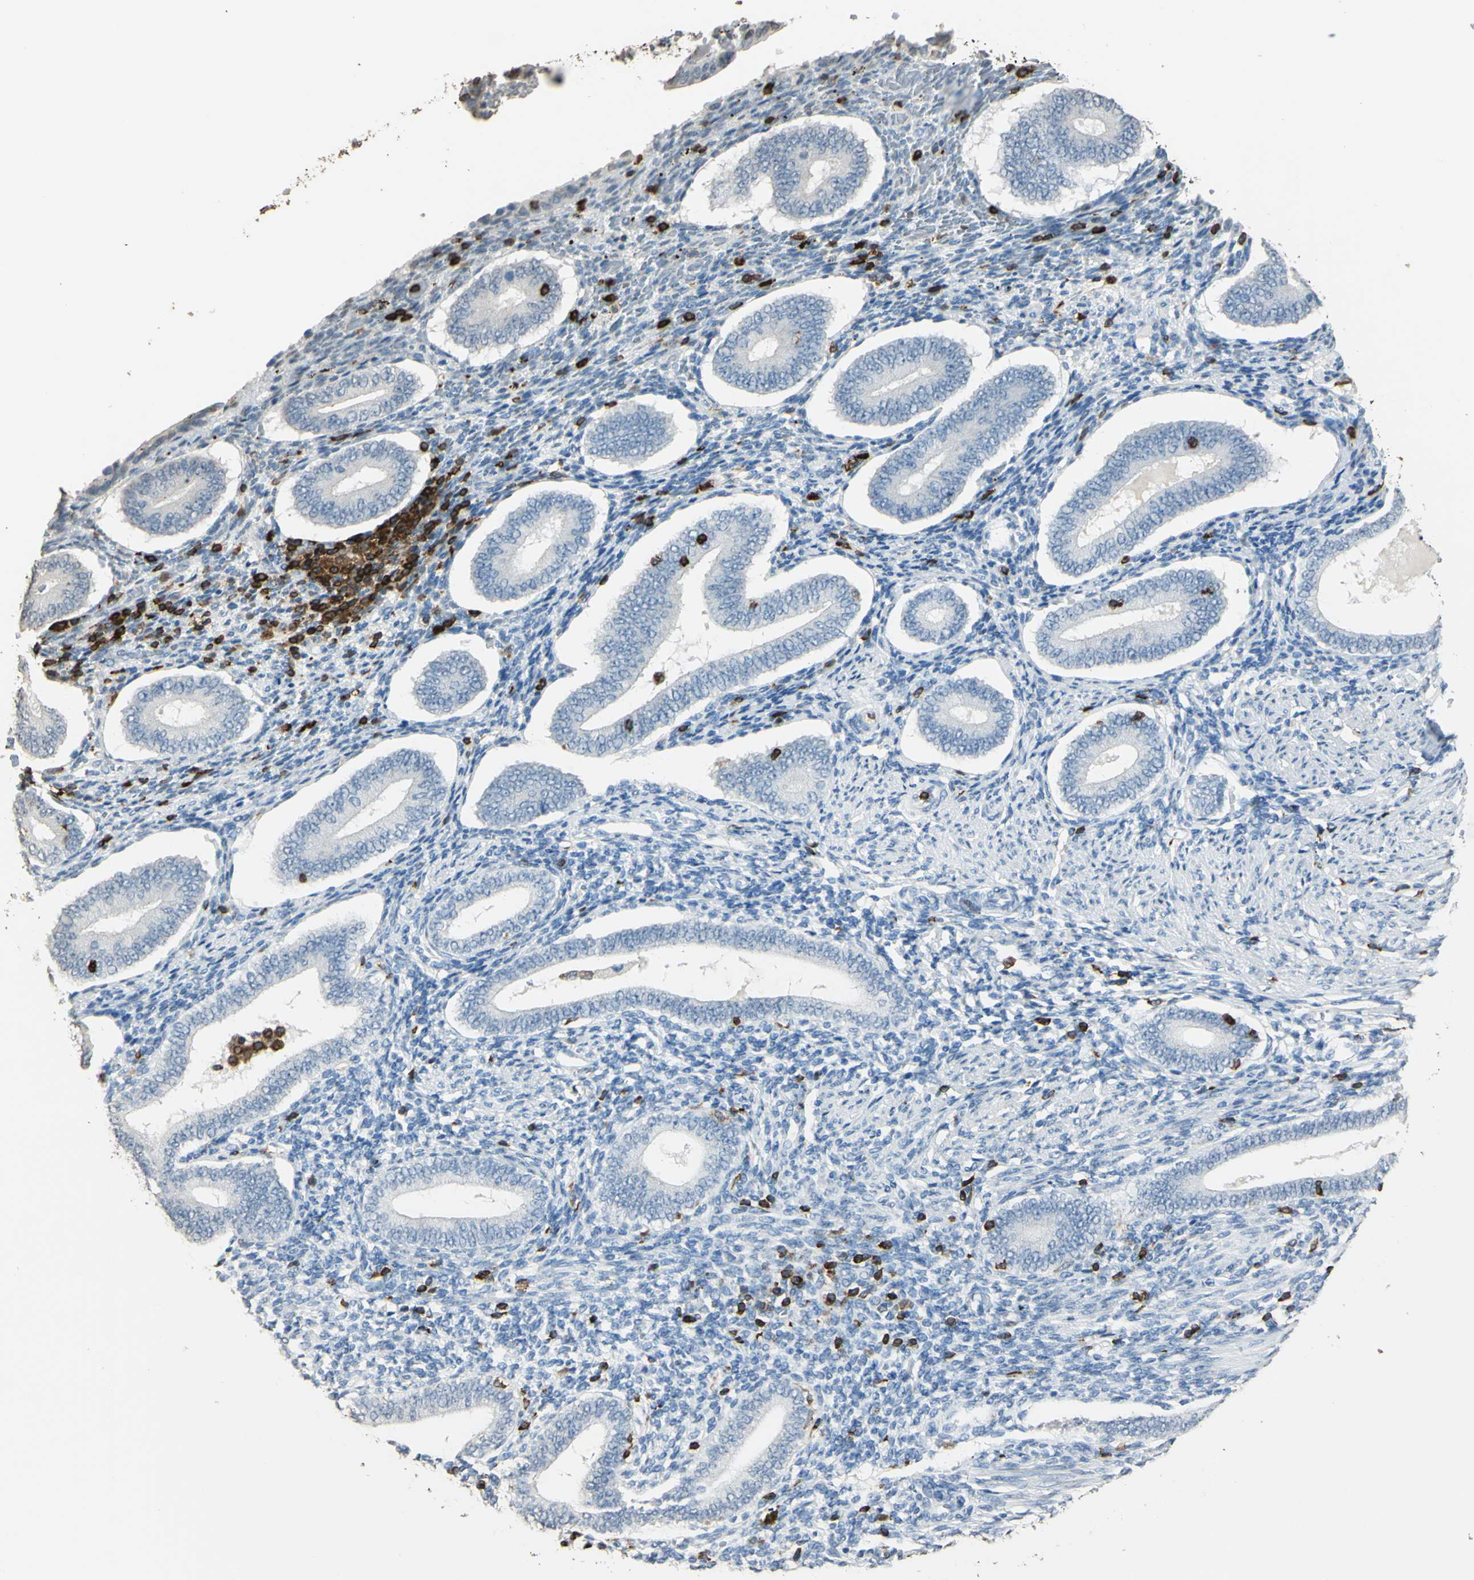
{"staining": {"intensity": "negative", "quantity": "none", "location": "none"}, "tissue": "endometrium", "cell_type": "Cells in endometrial stroma", "image_type": "normal", "snomed": [{"axis": "morphology", "description": "Normal tissue, NOS"}, {"axis": "topography", "description": "Endometrium"}], "caption": "This is a image of IHC staining of benign endometrium, which shows no staining in cells in endometrial stroma.", "gene": "PSTPIP1", "patient": {"sex": "female", "age": 42}}